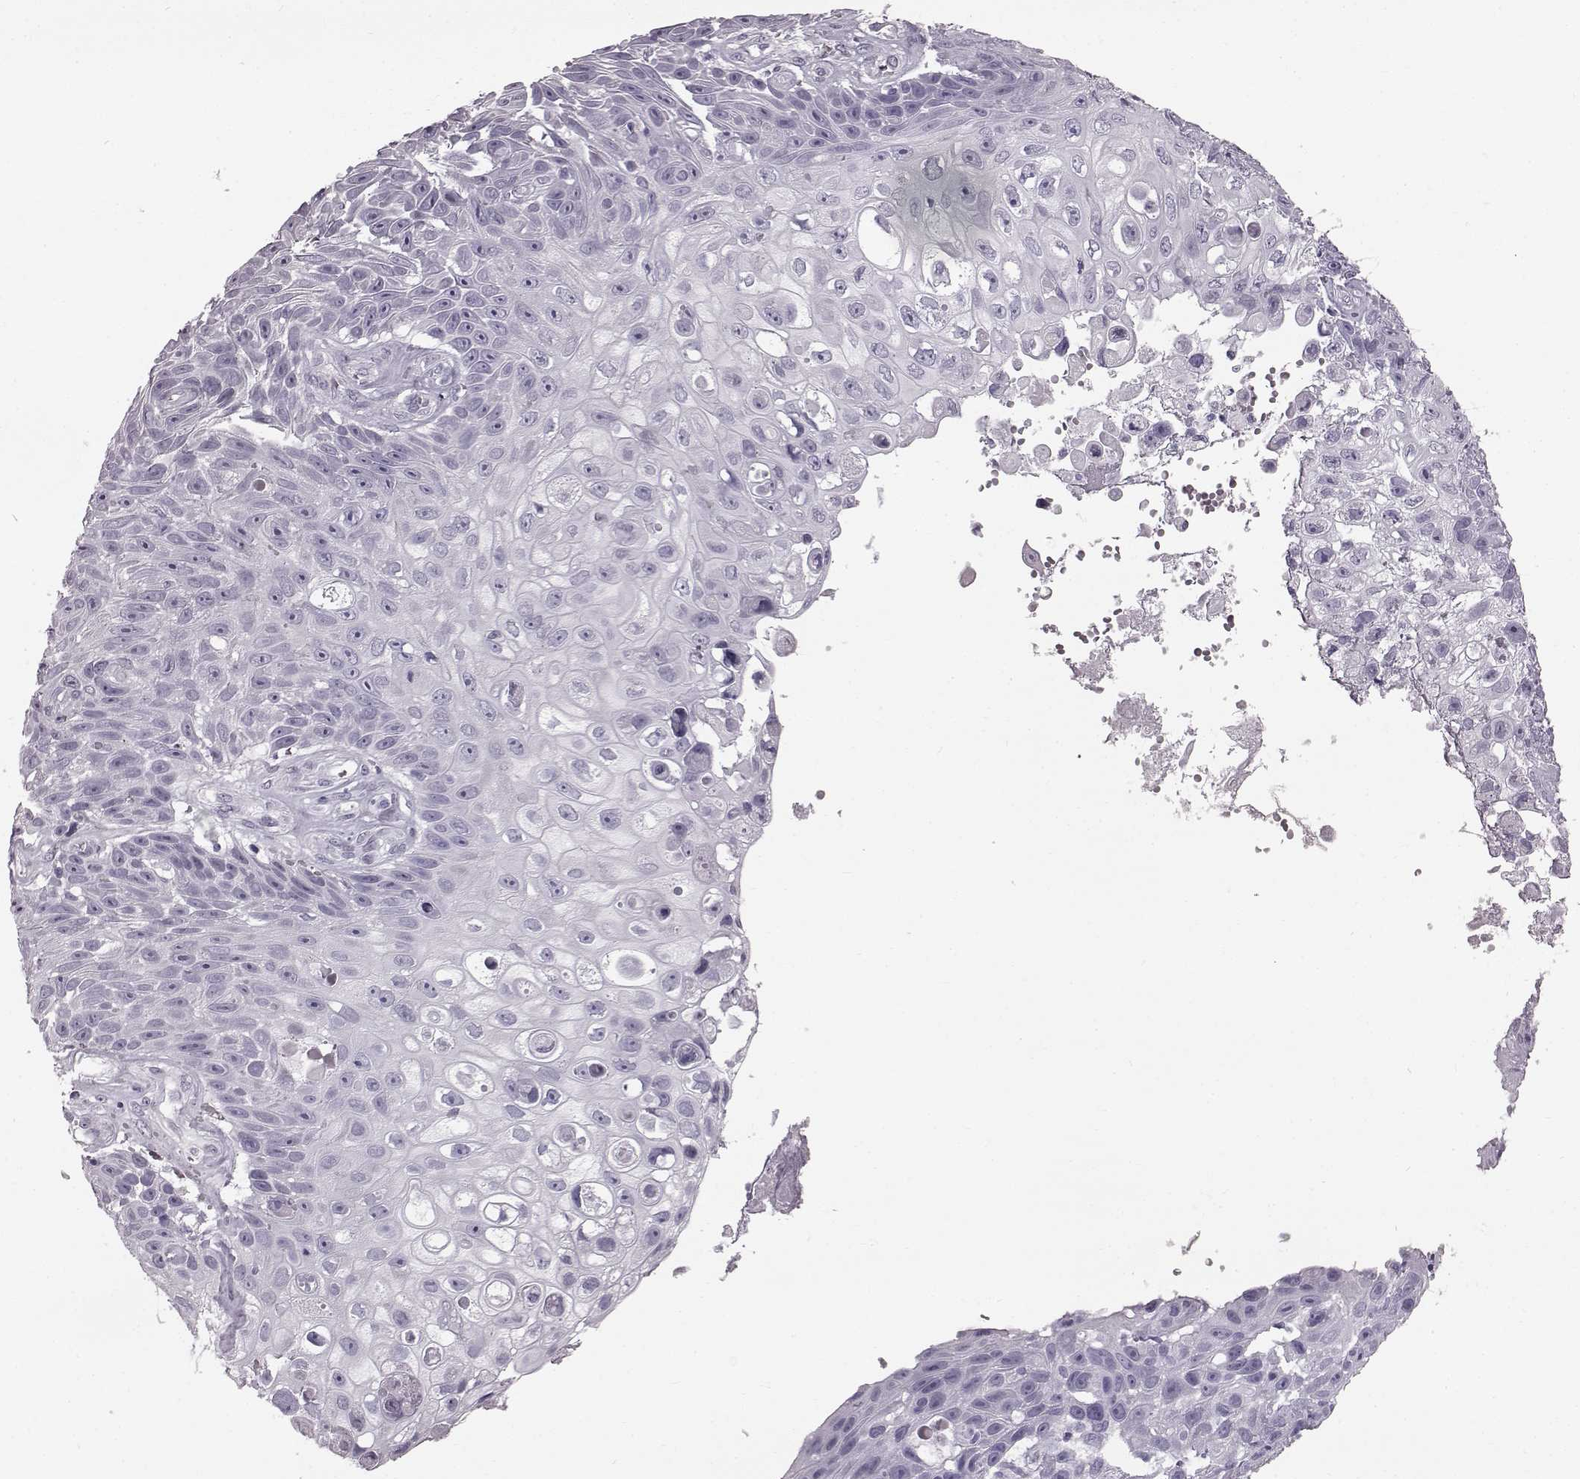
{"staining": {"intensity": "negative", "quantity": "none", "location": "none"}, "tissue": "skin cancer", "cell_type": "Tumor cells", "image_type": "cancer", "snomed": [{"axis": "morphology", "description": "Squamous cell carcinoma, NOS"}, {"axis": "topography", "description": "Skin"}], "caption": "There is no significant positivity in tumor cells of skin cancer.", "gene": "TCHHL1", "patient": {"sex": "male", "age": 82}}